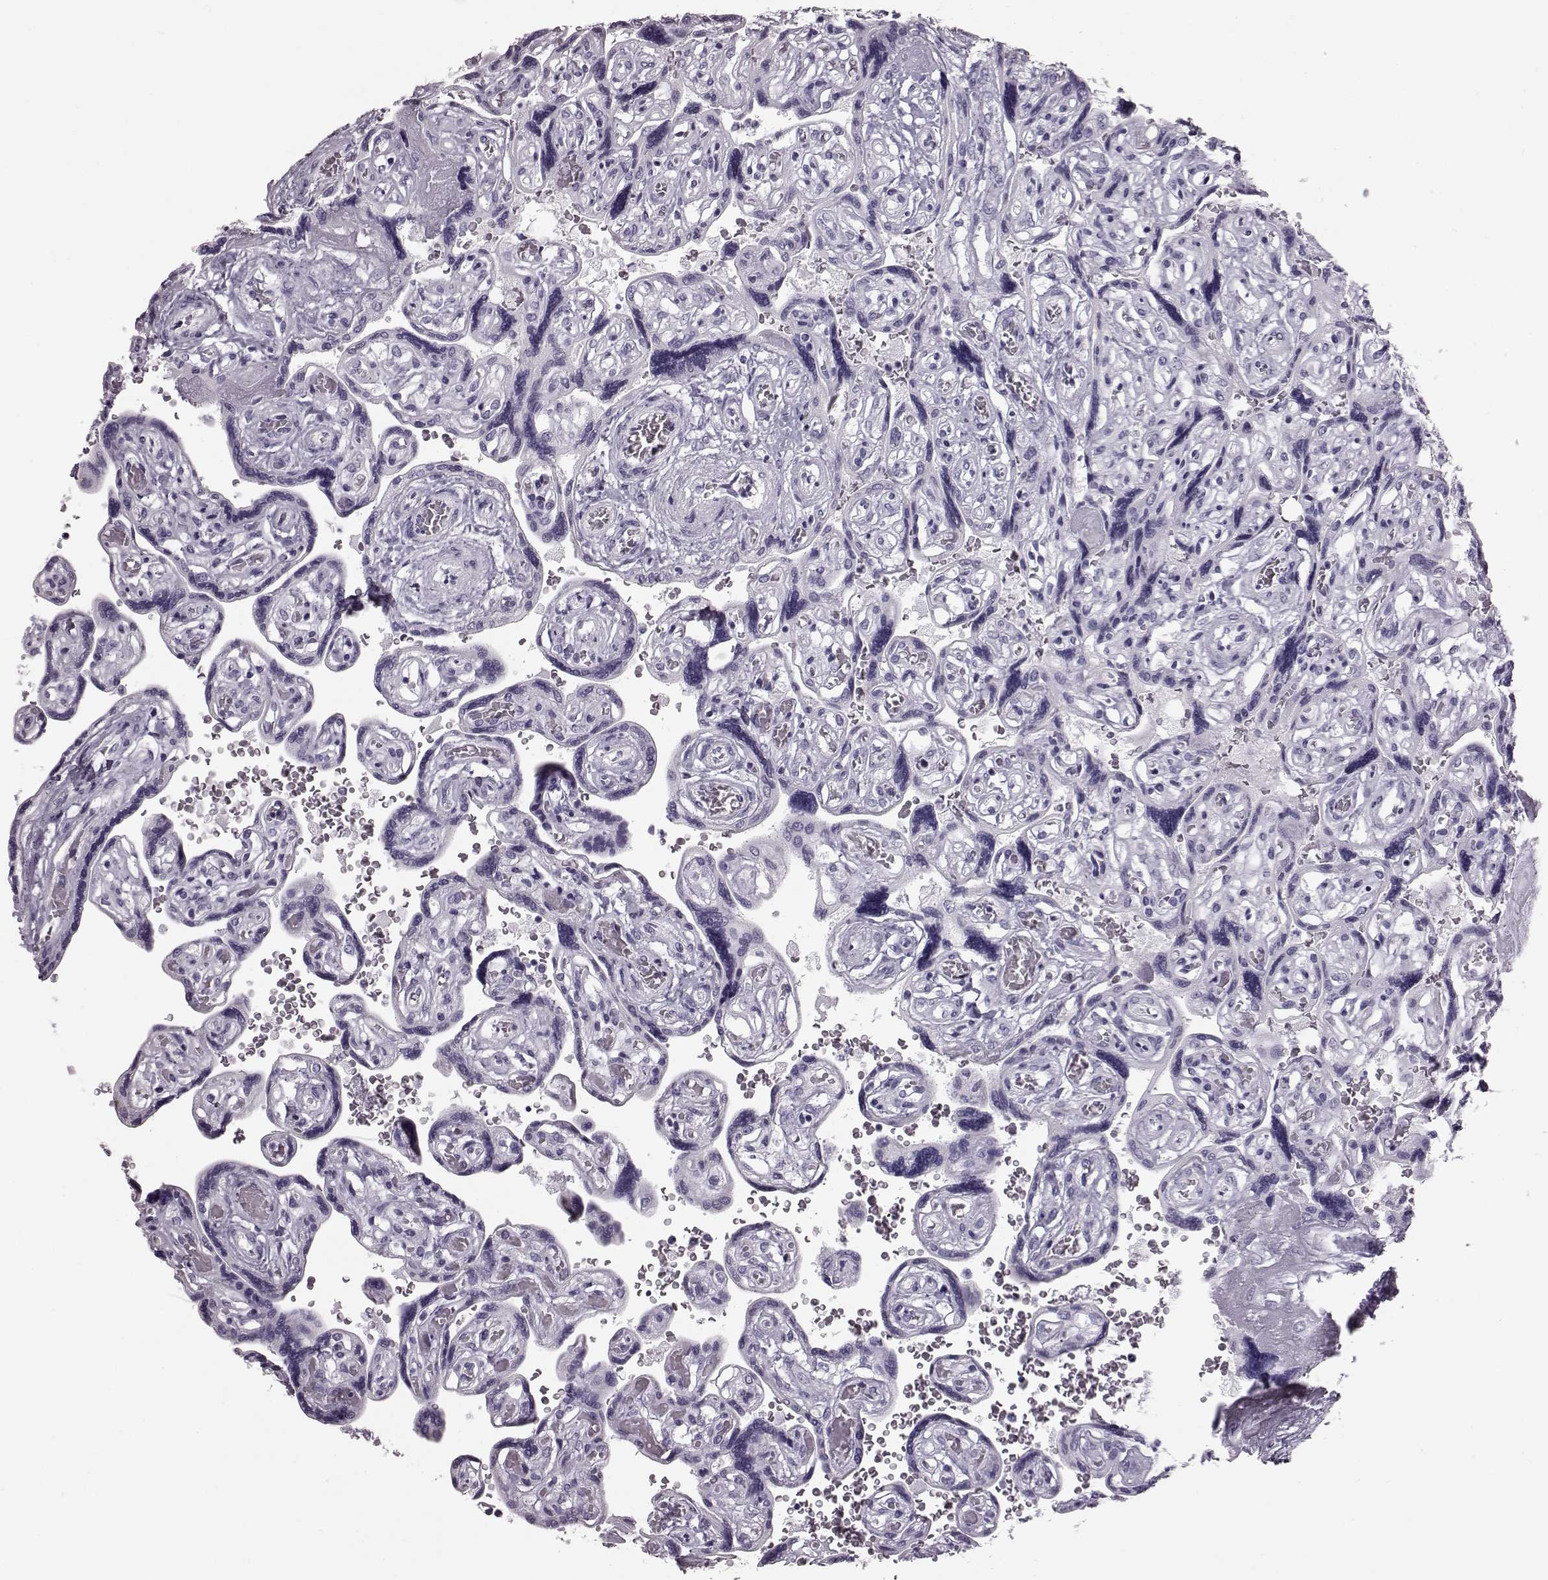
{"staining": {"intensity": "negative", "quantity": "none", "location": "none"}, "tissue": "placenta", "cell_type": "Decidual cells", "image_type": "normal", "snomed": [{"axis": "morphology", "description": "Normal tissue, NOS"}, {"axis": "topography", "description": "Placenta"}], "caption": "This is a micrograph of immunohistochemistry (IHC) staining of benign placenta, which shows no staining in decidual cells.", "gene": "TCHHL1", "patient": {"sex": "female", "age": 32}}